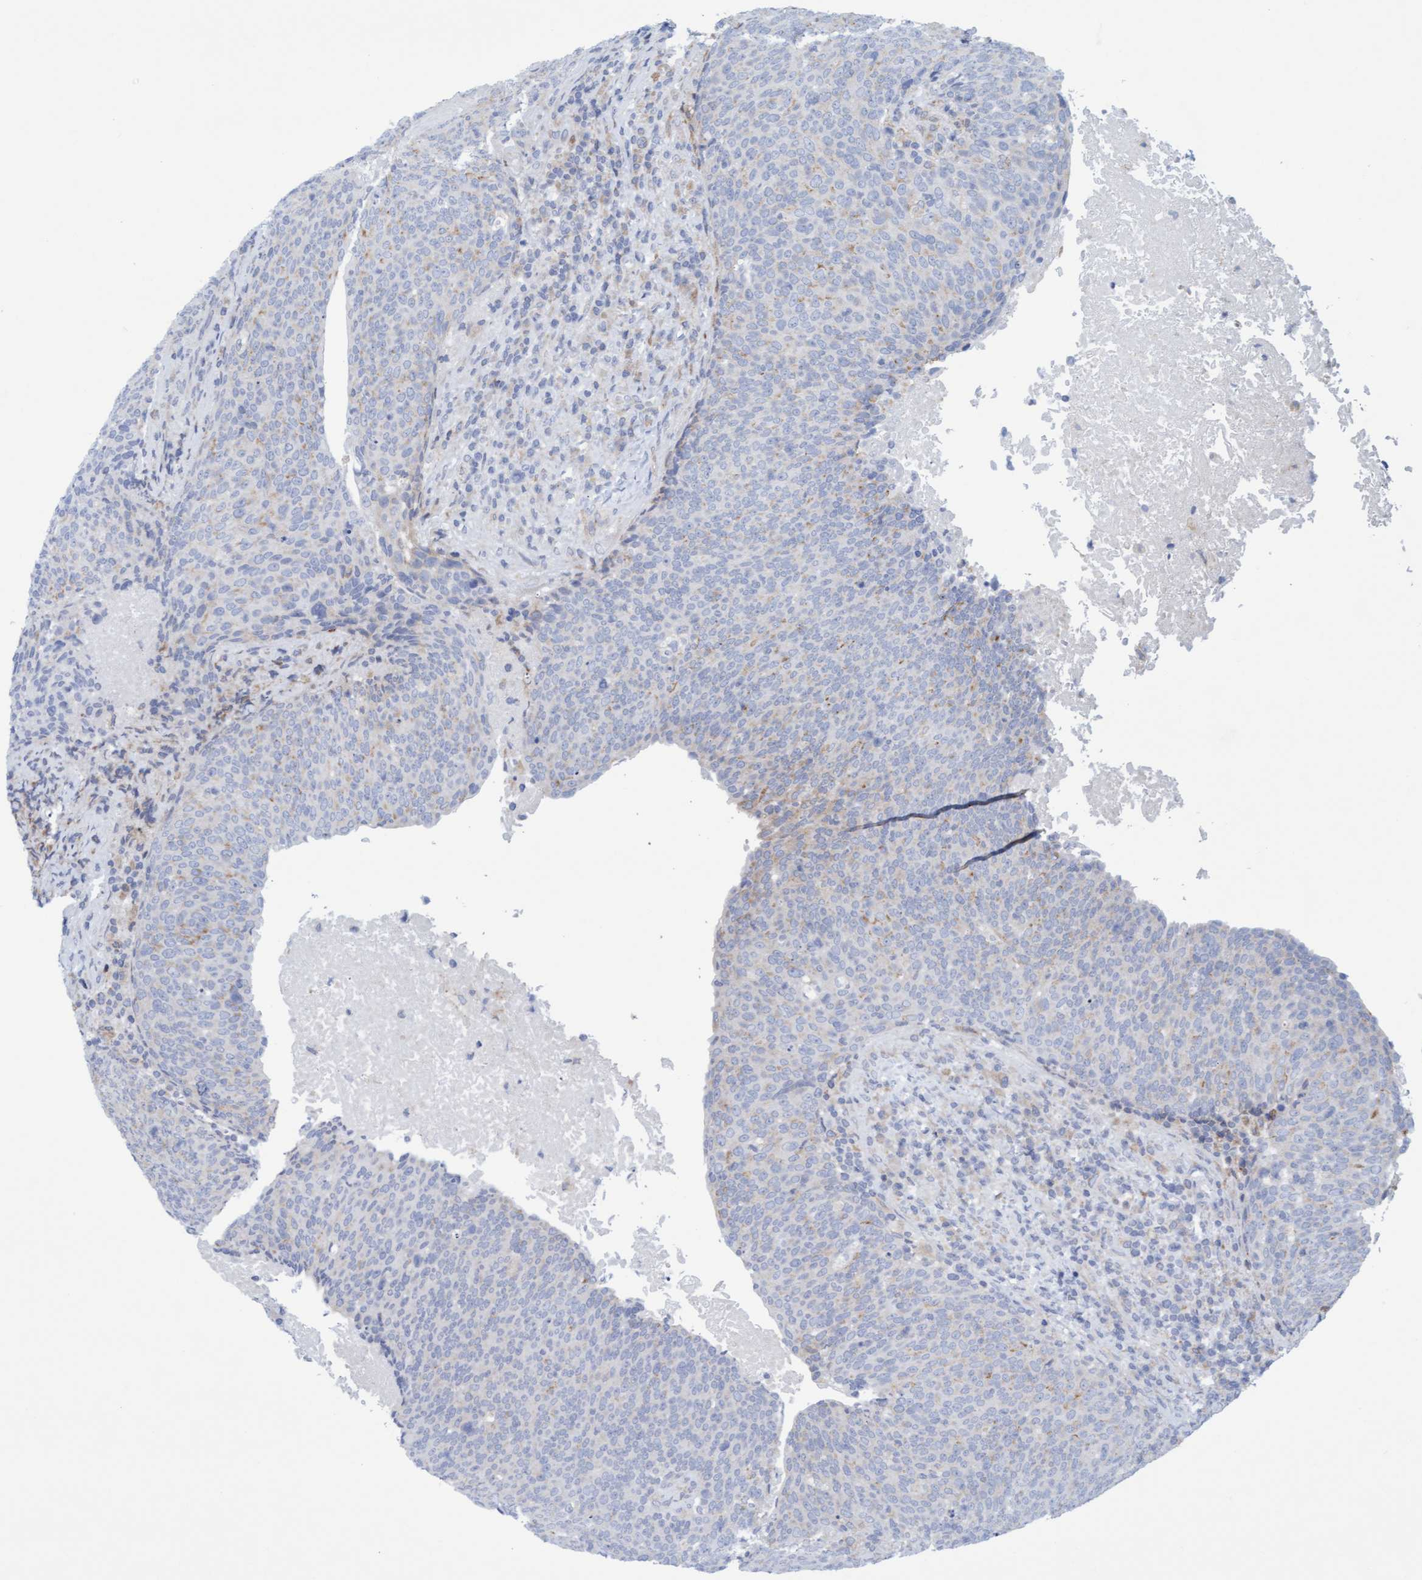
{"staining": {"intensity": "negative", "quantity": "none", "location": "none"}, "tissue": "head and neck cancer", "cell_type": "Tumor cells", "image_type": "cancer", "snomed": [{"axis": "morphology", "description": "Squamous cell carcinoma, NOS"}, {"axis": "morphology", "description": "Squamous cell carcinoma, metastatic, NOS"}, {"axis": "topography", "description": "Lymph node"}, {"axis": "topography", "description": "Head-Neck"}], "caption": "Immunohistochemistry micrograph of neoplastic tissue: head and neck cancer (squamous cell carcinoma) stained with DAB (3,3'-diaminobenzidine) exhibits no significant protein staining in tumor cells.", "gene": "SLC28A3", "patient": {"sex": "male", "age": 62}}